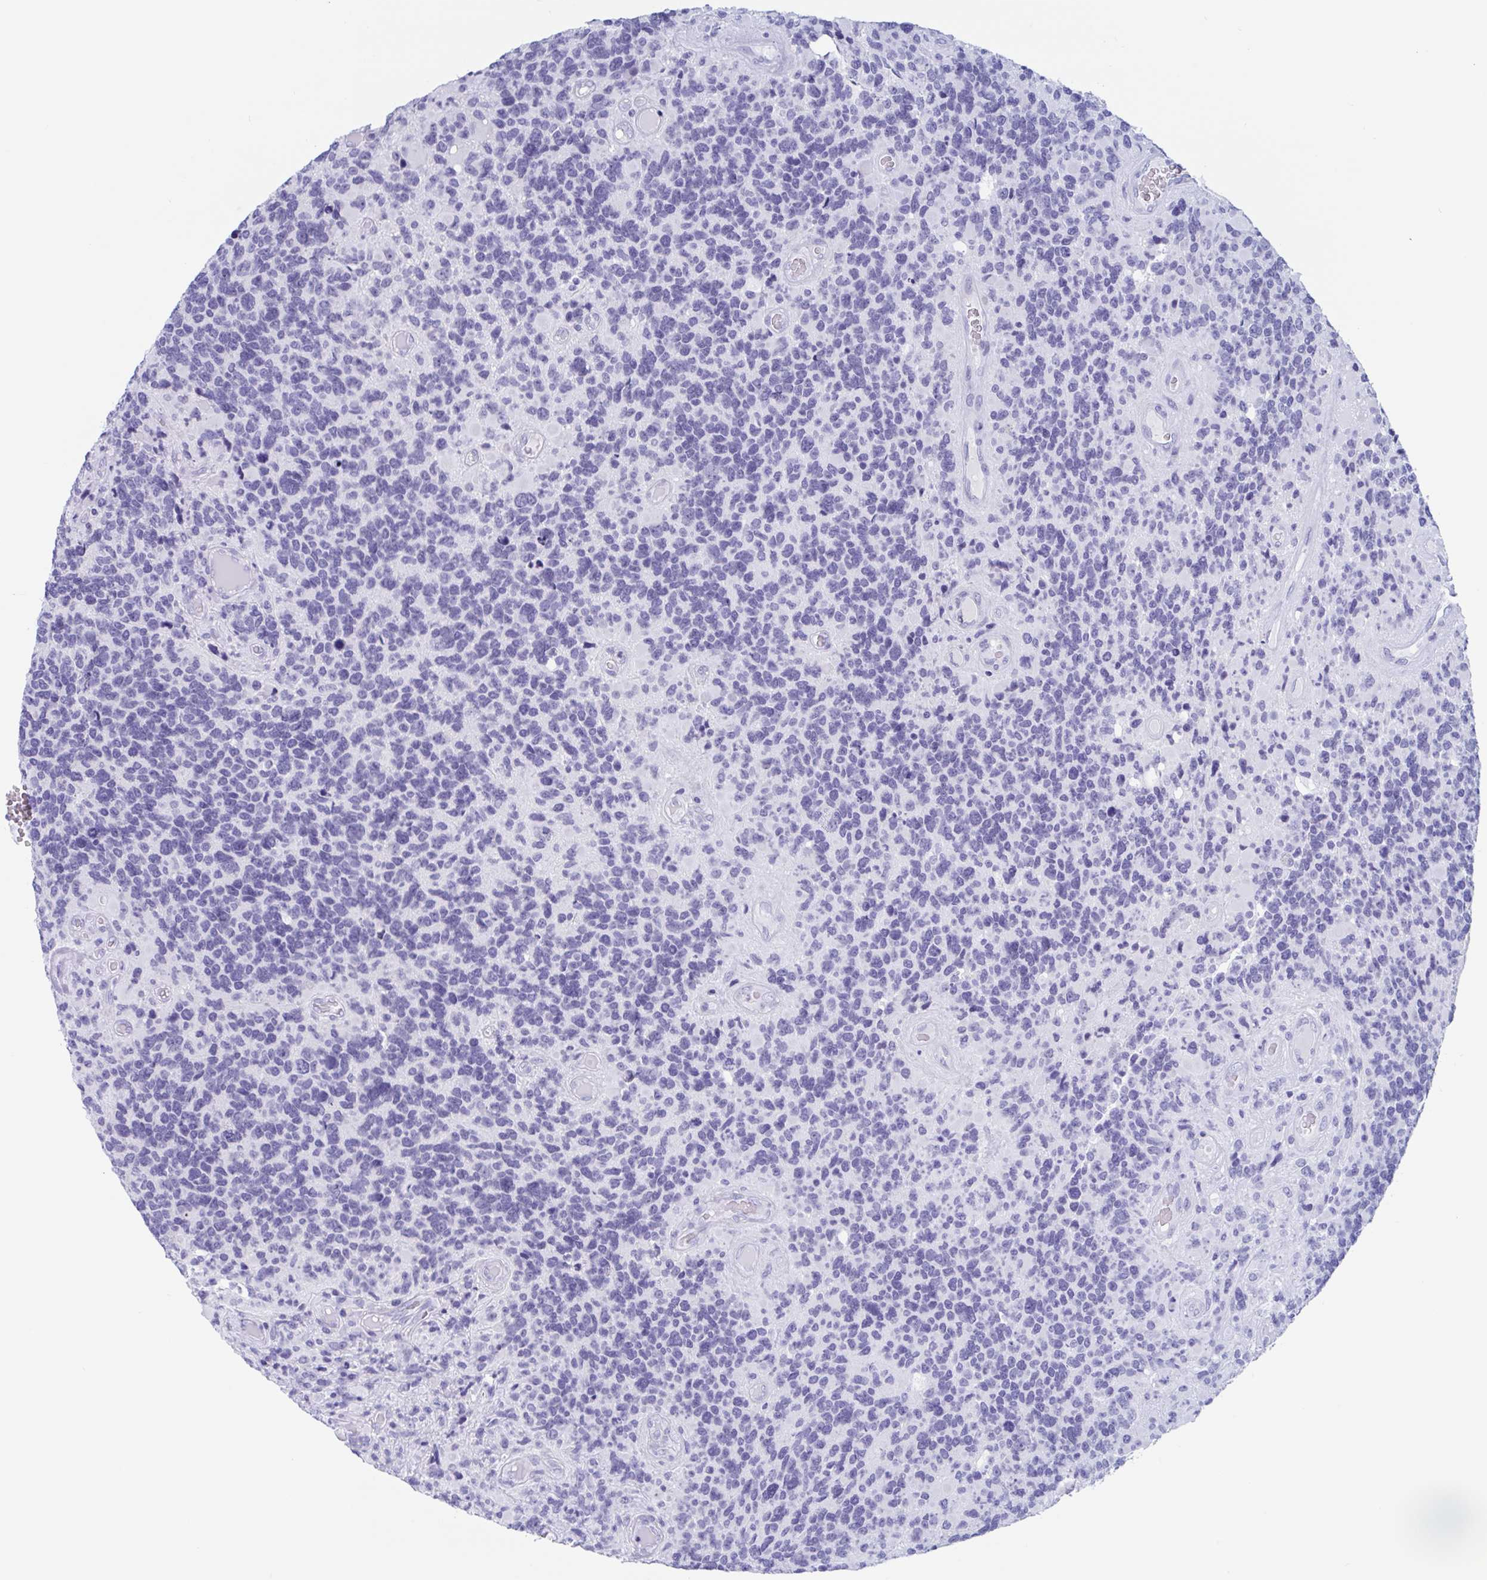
{"staining": {"intensity": "negative", "quantity": "none", "location": "none"}, "tissue": "glioma", "cell_type": "Tumor cells", "image_type": "cancer", "snomed": [{"axis": "morphology", "description": "Glioma, malignant, High grade"}, {"axis": "topography", "description": "Brain"}], "caption": "An image of high-grade glioma (malignant) stained for a protein demonstrates no brown staining in tumor cells. The staining is performed using DAB (3,3'-diaminobenzidine) brown chromogen with nuclei counter-stained in using hematoxylin.", "gene": "CDX4", "patient": {"sex": "female", "age": 40}}